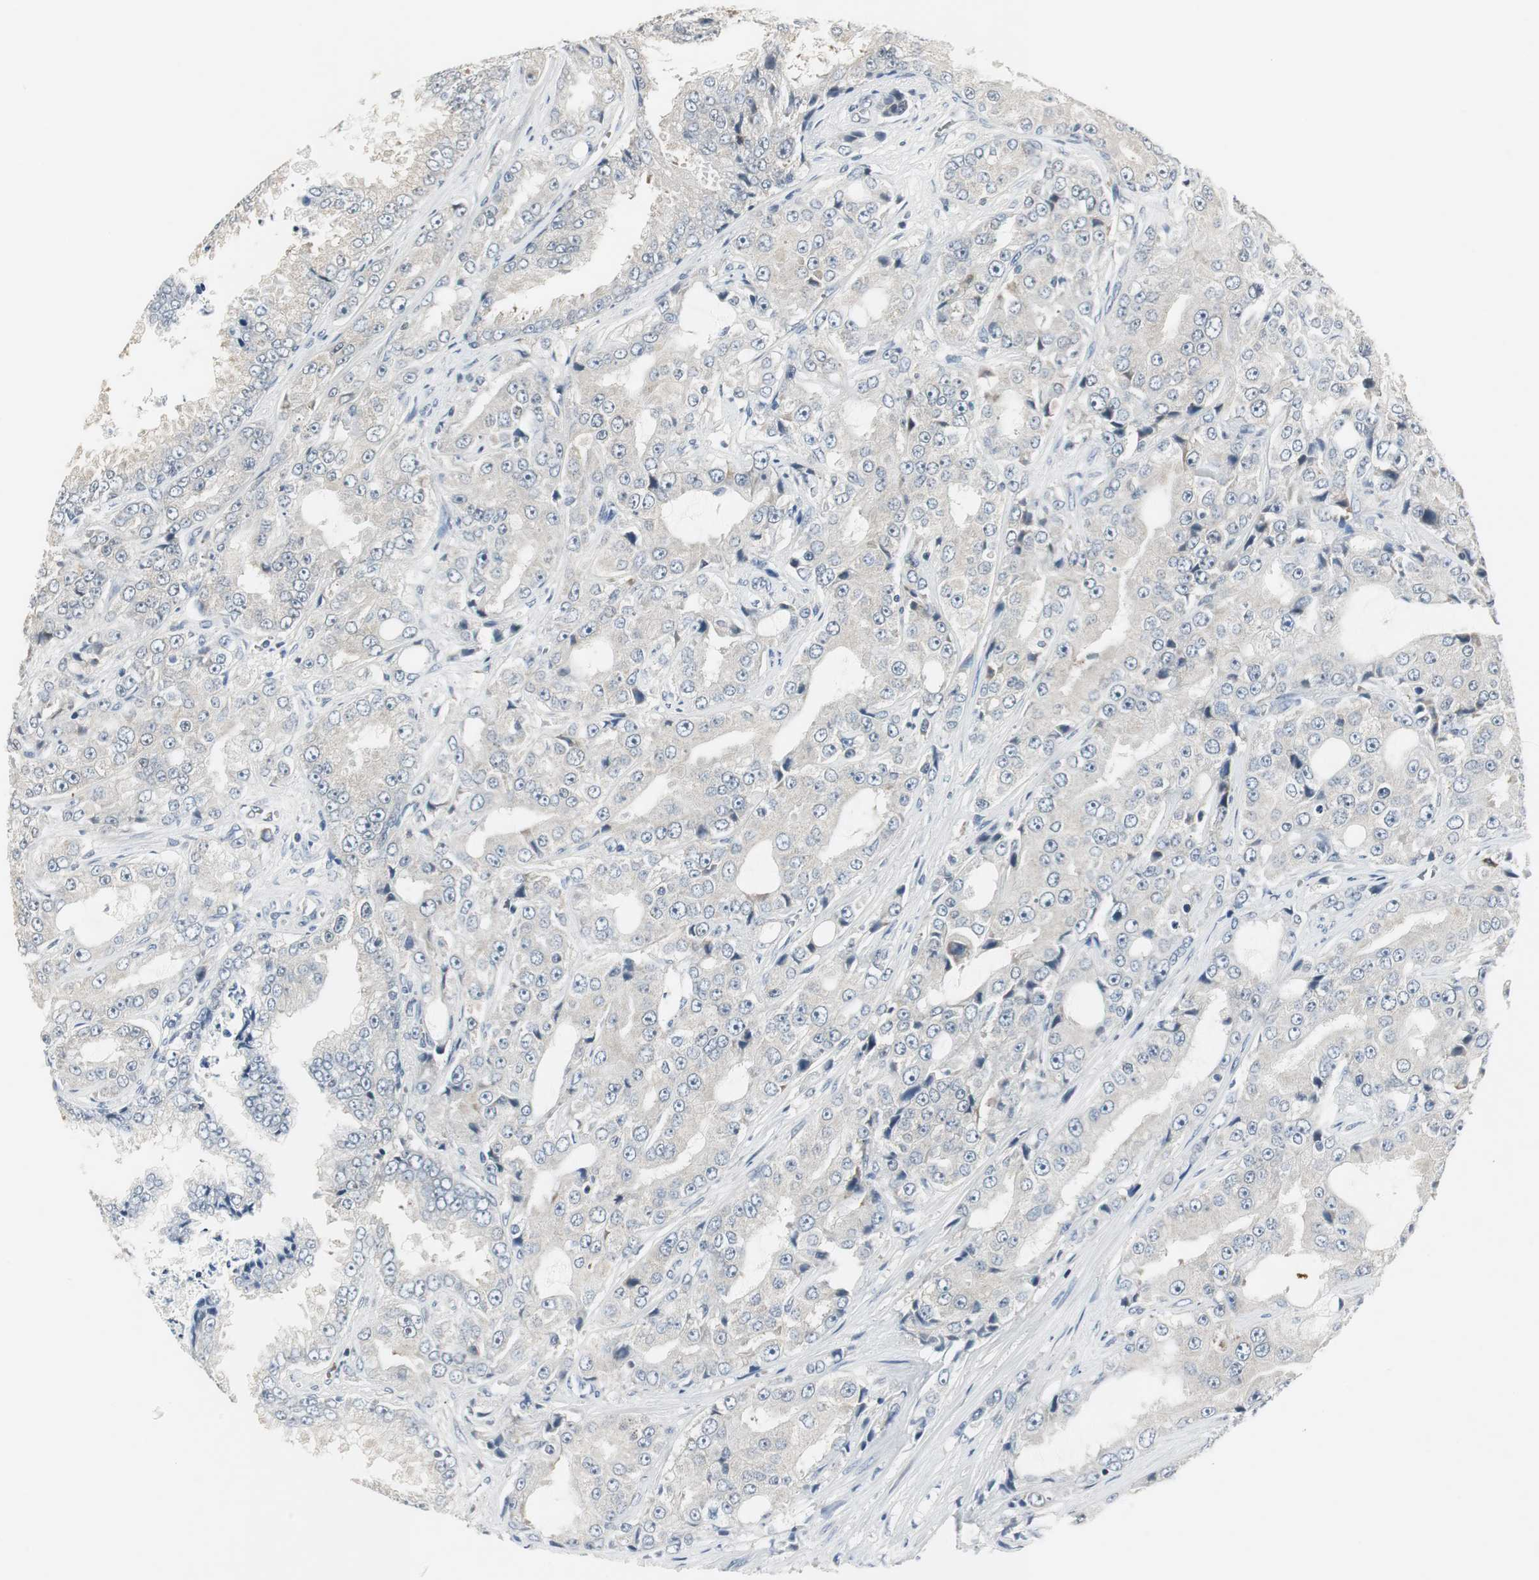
{"staining": {"intensity": "negative", "quantity": "none", "location": "none"}, "tissue": "prostate cancer", "cell_type": "Tumor cells", "image_type": "cancer", "snomed": [{"axis": "morphology", "description": "Adenocarcinoma, High grade"}, {"axis": "topography", "description": "Prostate"}], "caption": "This is a histopathology image of IHC staining of prostate cancer, which shows no expression in tumor cells.", "gene": "CCT5", "patient": {"sex": "male", "age": 73}}